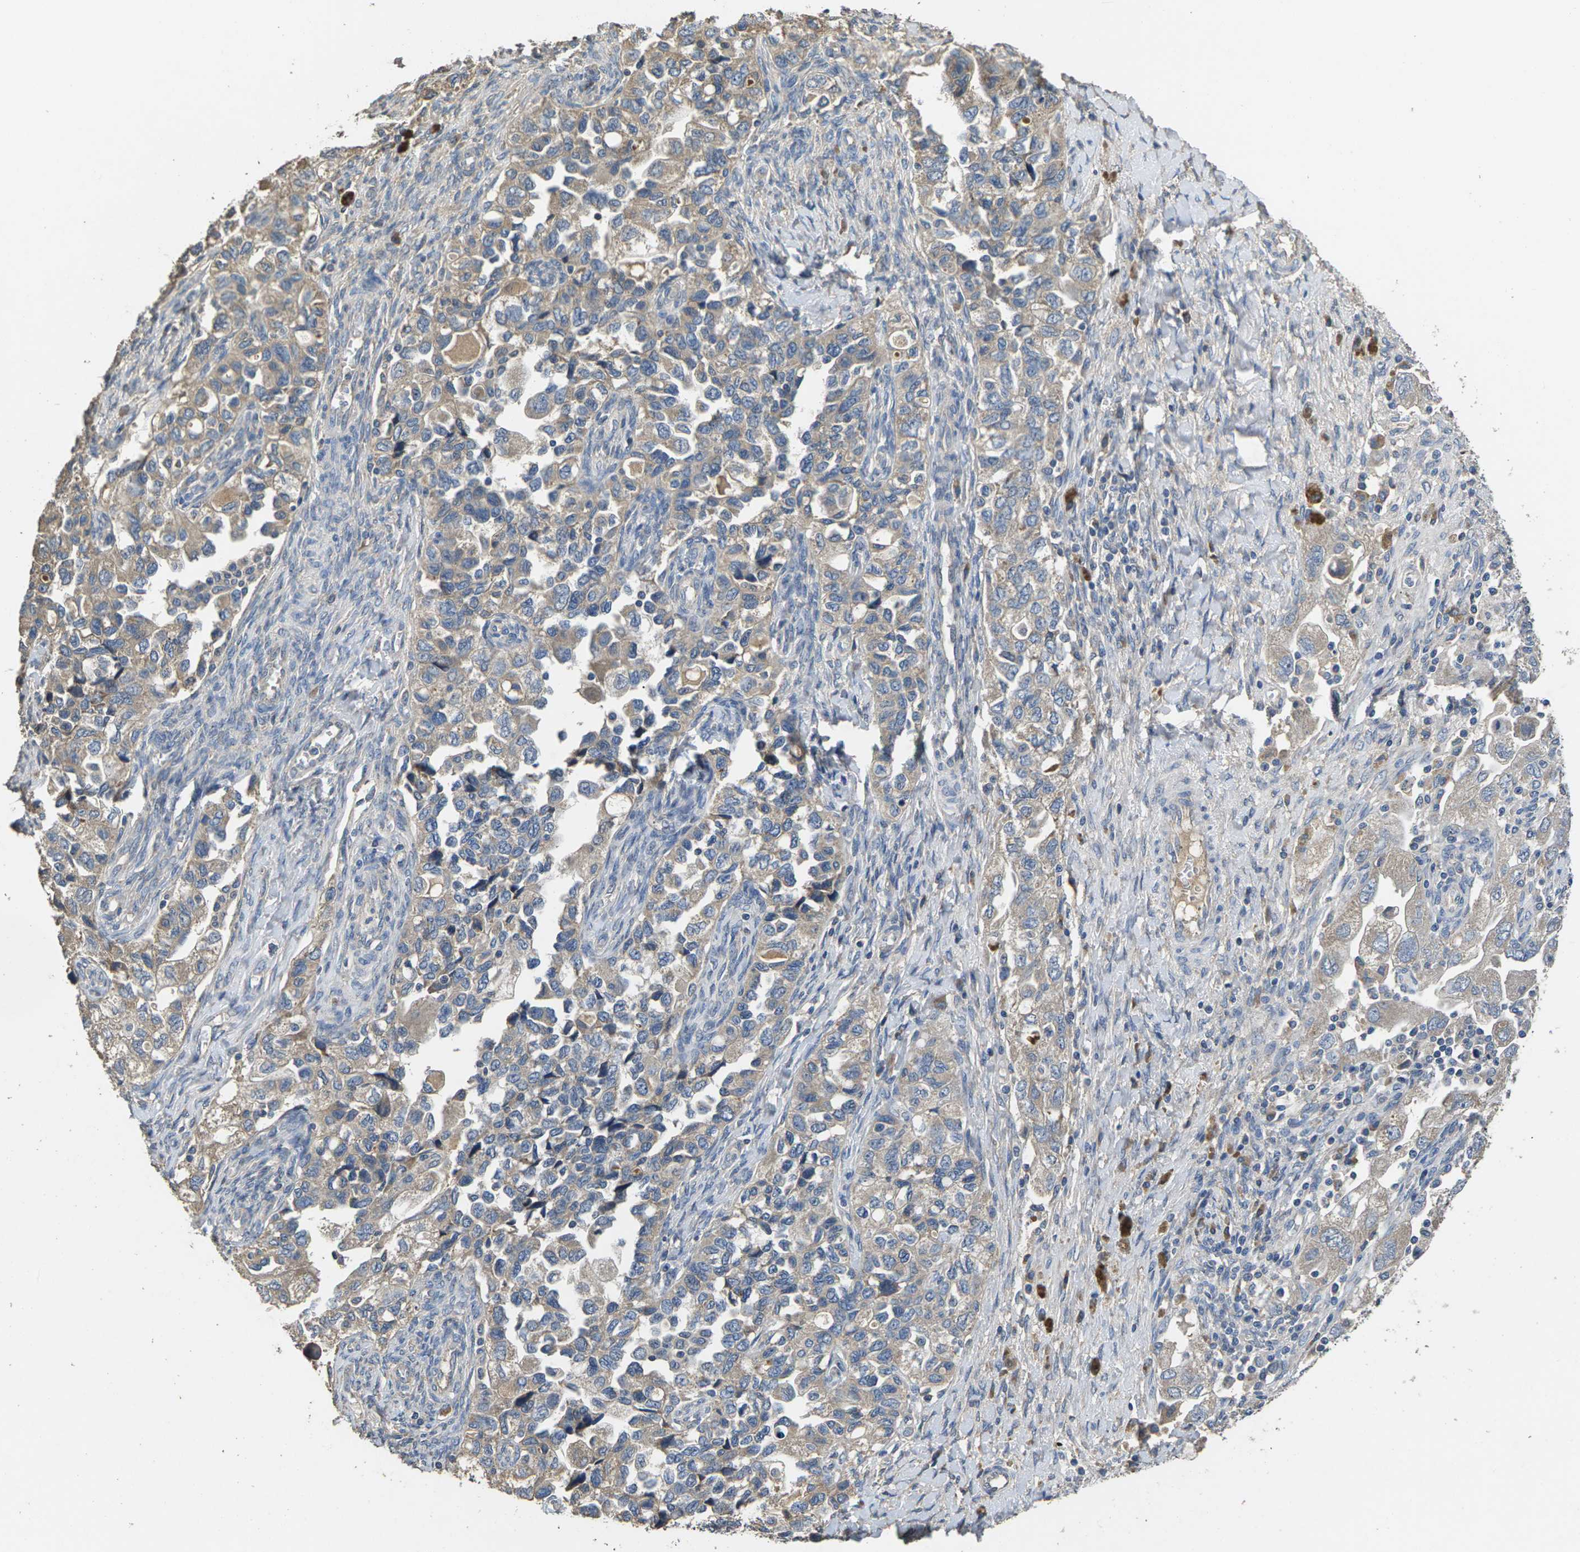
{"staining": {"intensity": "weak", "quantity": "<25%", "location": "cytoplasmic/membranous"}, "tissue": "ovarian cancer", "cell_type": "Tumor cells", "image_type": "cancer", "snomed": [{"axis": "morphology", "description": "Carcinoma, NOS"}, {"axis": "morphology", "description": "Cystadenocarcinoma, serous, NOS"}, {"axis": "topography", "description": "Ovary"}], "caption": "There is no significant expression in tumor cells of ovarian carcinoma. (DAB IHC, high magnification).", "gene": "B4GAT1", "patient": {"sex": "female", "age": 69}}